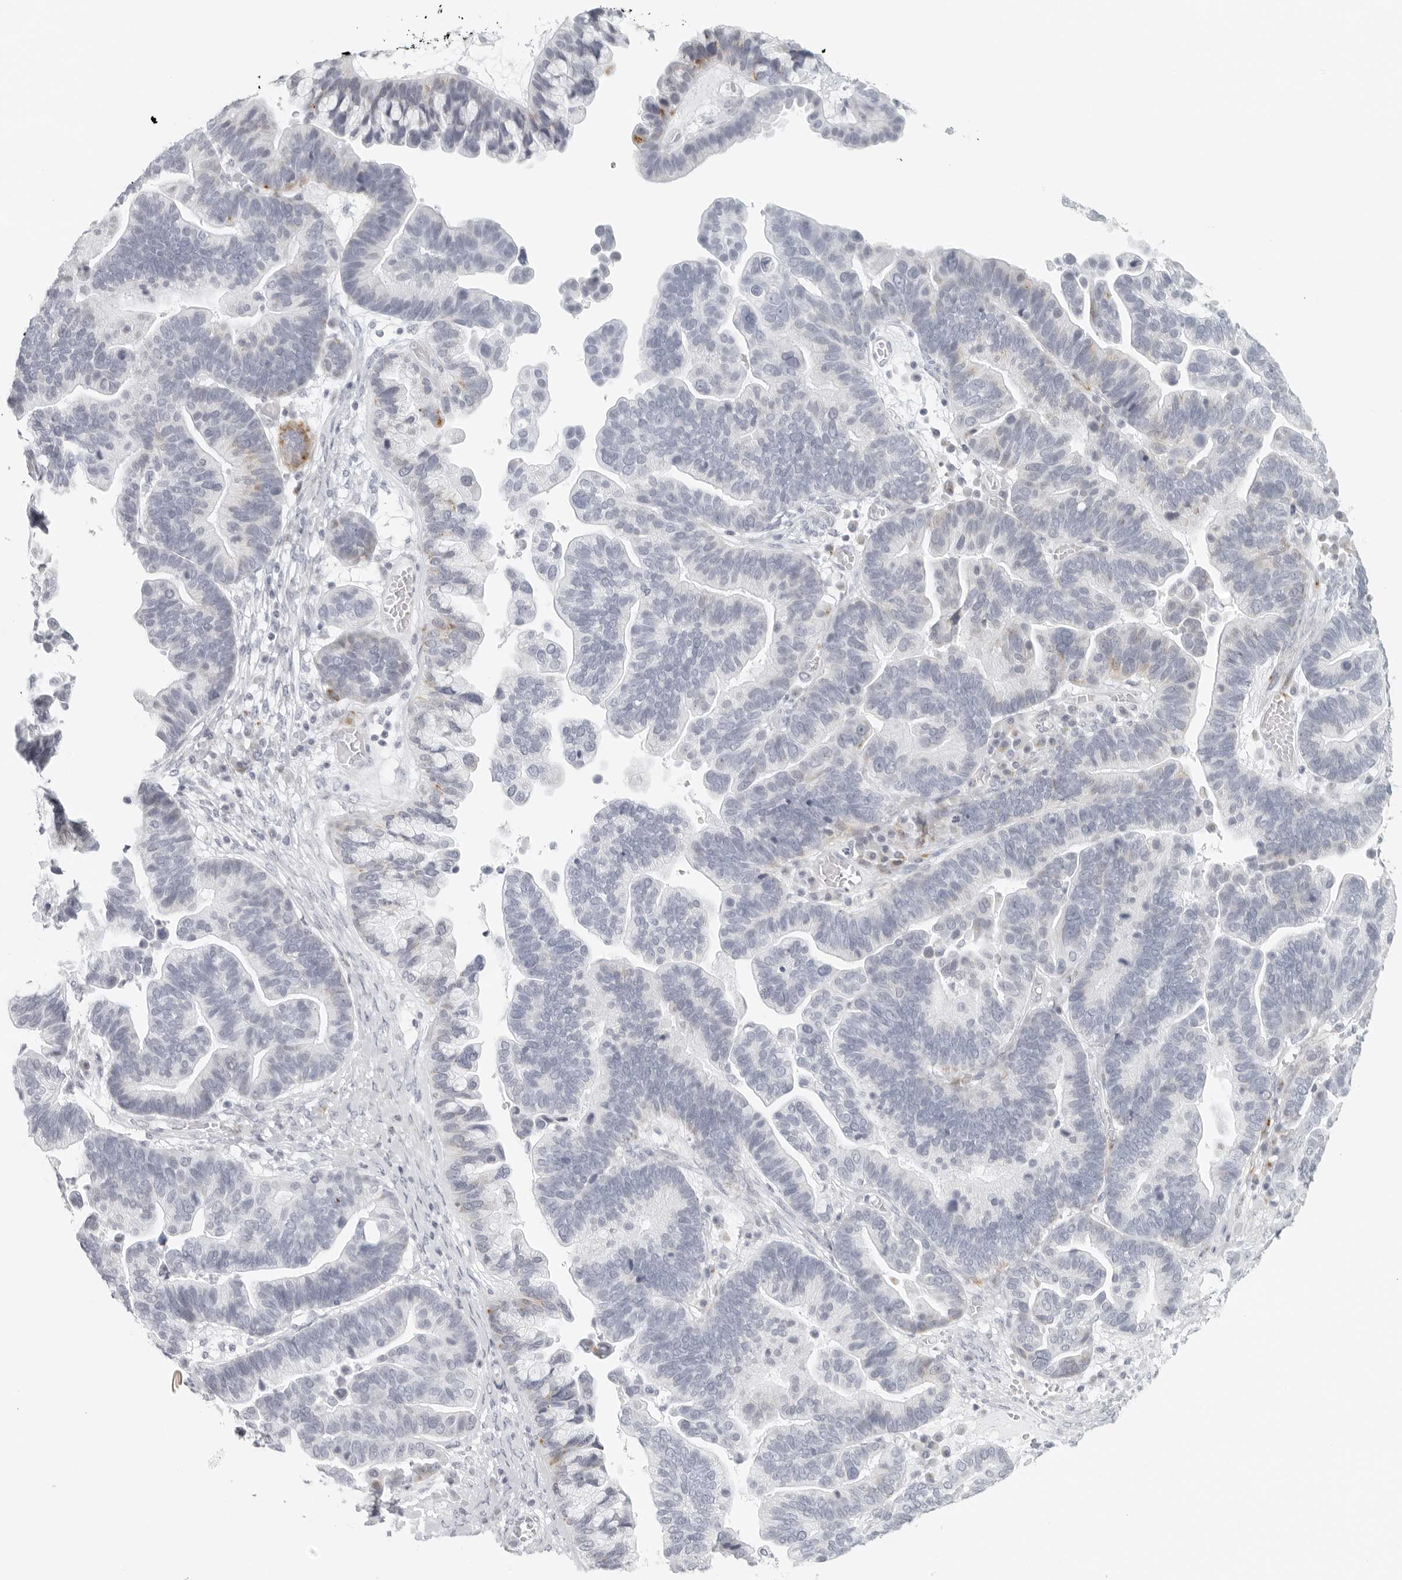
{"staining": {"intensity": "negative", "quantity": "none", "location": "none"}, "tissue": "ovarian cancer", "cell_type": "Tumor cells", "image_type": "cancer", "snomed": [{"axis": "morphology", "description": "Cystadenocarcinoma, serous, NOS"}, {"axis": "topography", "description": "Ovary"}], "caption": "A high-resolution histopathology image shows IHC staining of serous cystadenocarcinoma (ovarian), which reveals no significant expression in tumor cells. Brightfield microscopy of IHC stained with DAB (brown) and hematoxylin (blue), captured at high magnification.", "gene": "RPS6KC1", "patient": {"sex": "female", "age": 56}}